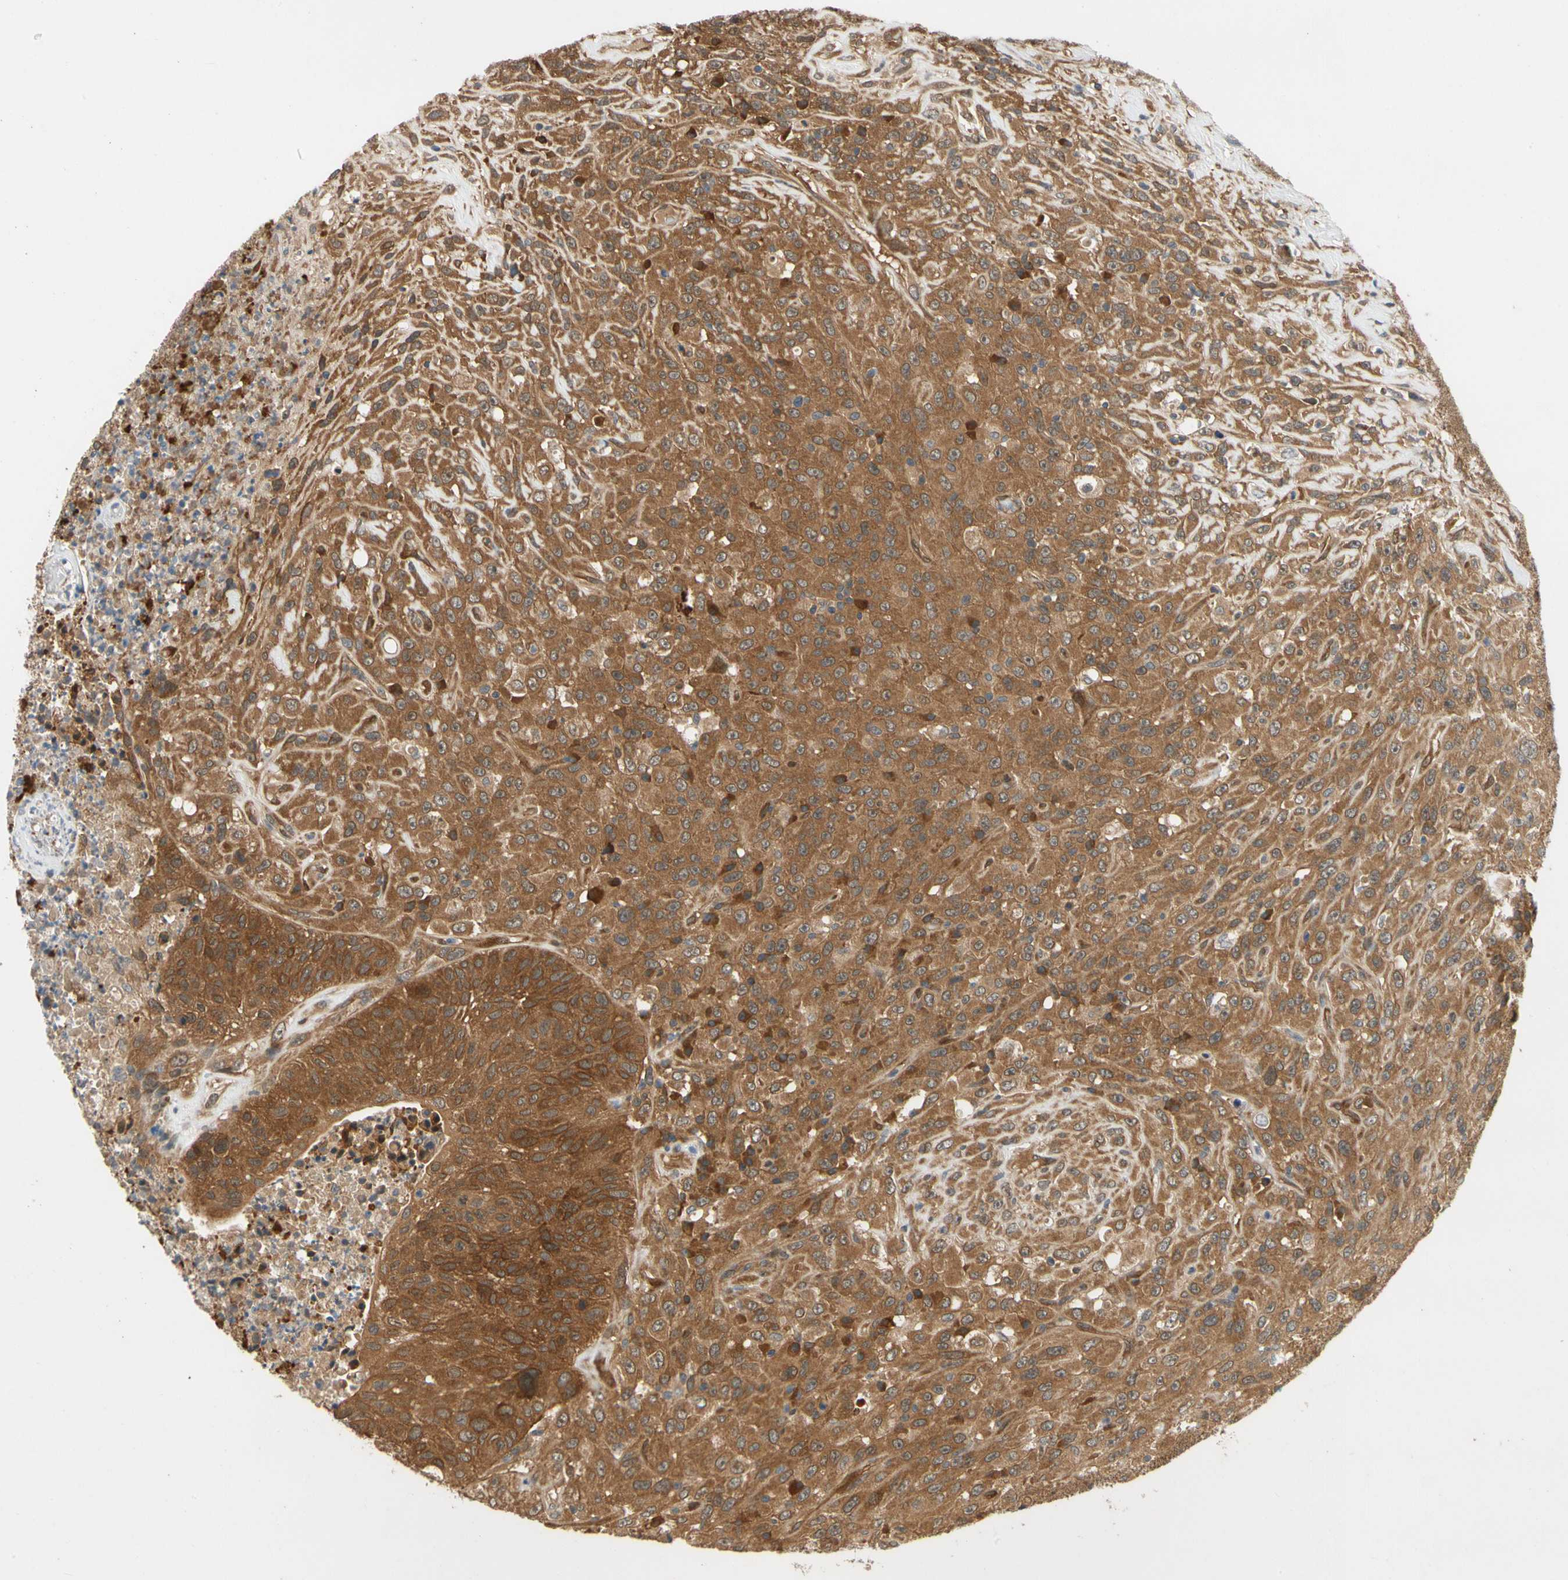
{"staining": {"intensity": "strong", "quantity": ">75%", "location": "cytoplasmic/membranous"}, "tissue": "urothelial cancer", "cell_type": "Tumor cells", "image_type": "cancer", "snomed": [{"axis": "morphology", "description": "Urothelial carcinoma, High grade"}, {"axis": "topography", "description": "Urinary bladder"}], "caption": "Human urothelial cancer stained with a protein marker reveals strong staining in tumor cells.", "gene": "TDRP", "patient": {"sex": "male", "age": 66}}